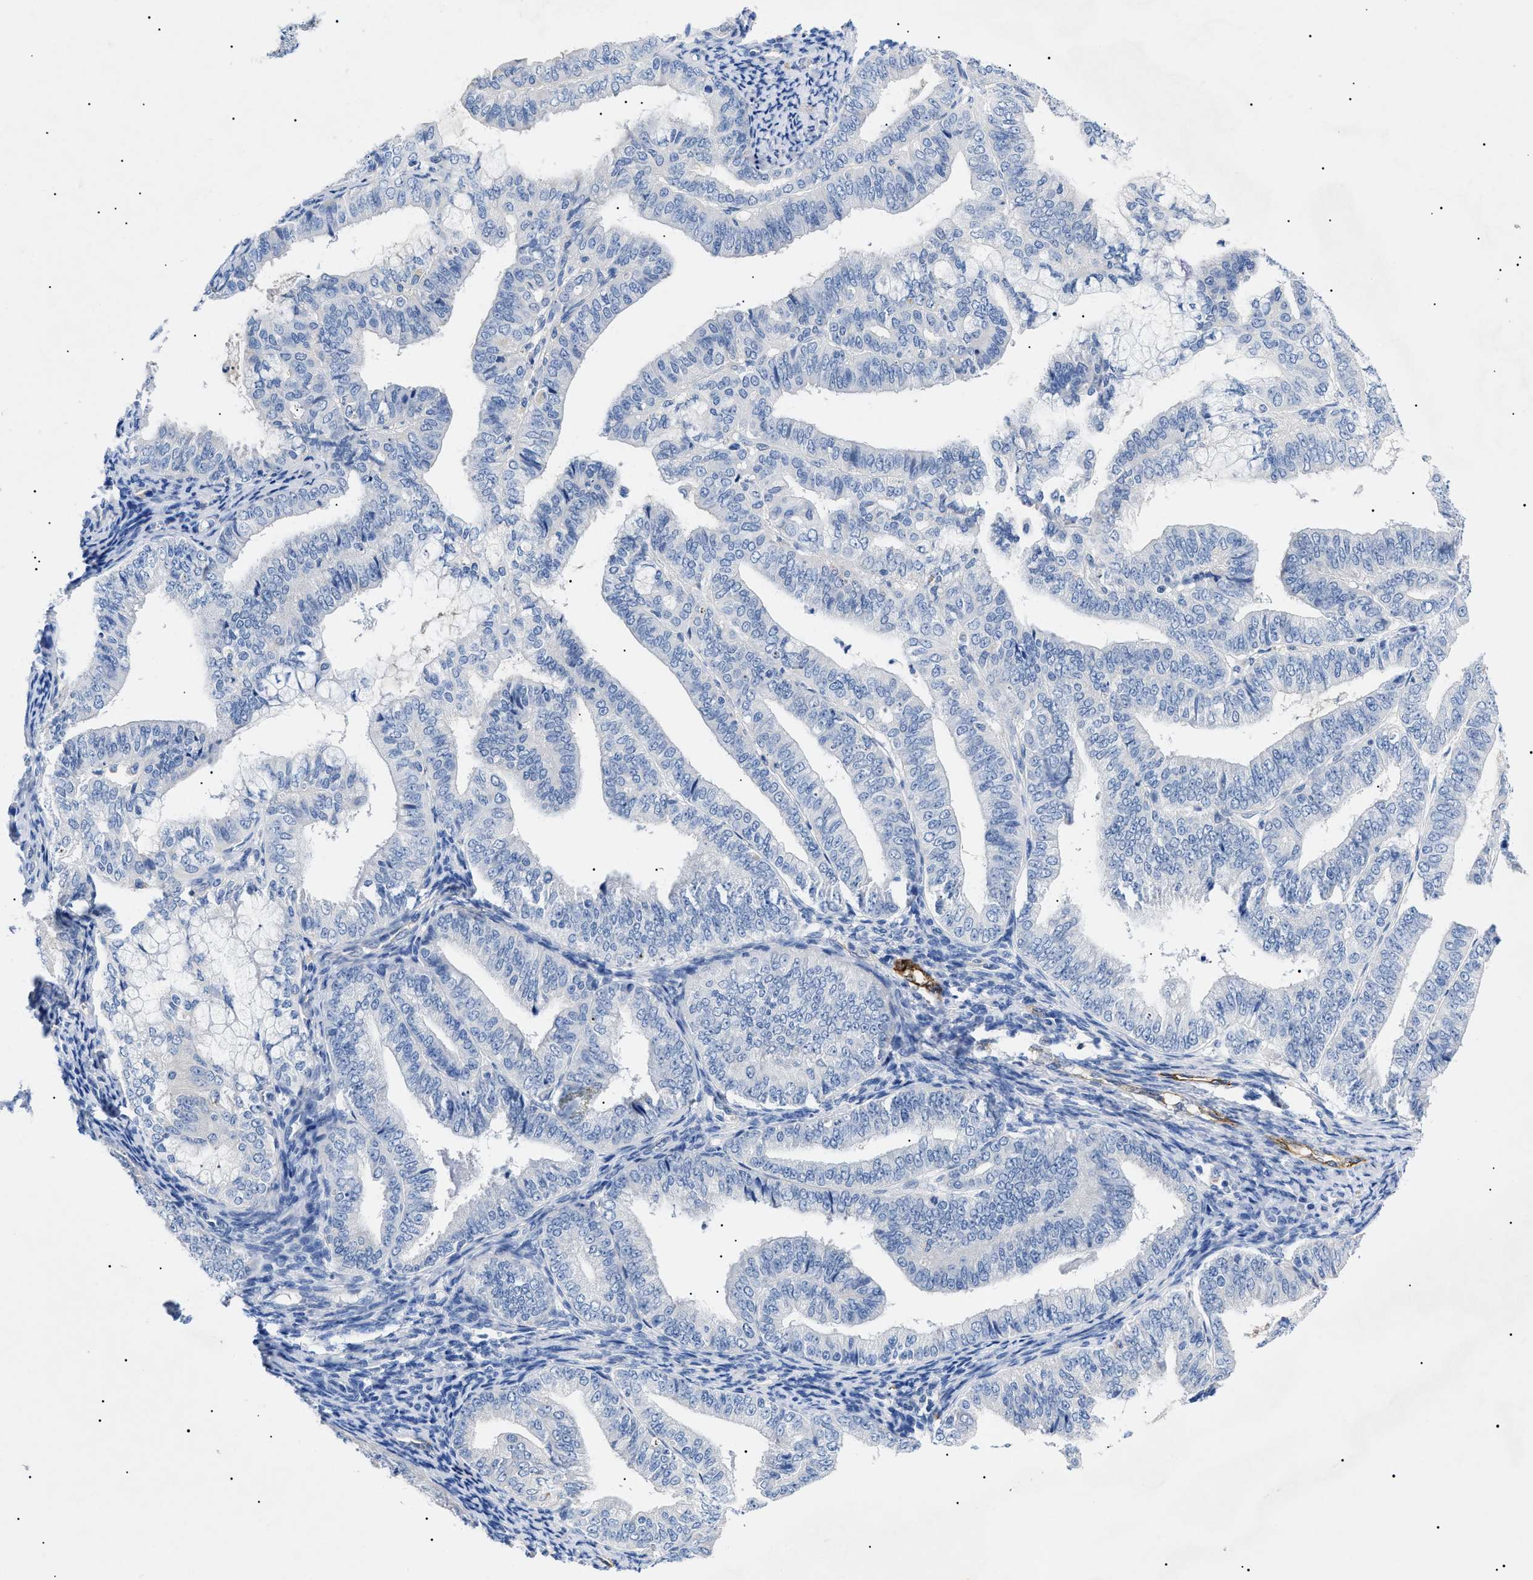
{"staining": {"intensity": "negative", "quantity": "none", "location": "none"}, "tissue": "endometrial cancer", "cell_type": "Tumor cells", "image_type": "cancer", "snomed": [{"axis": "morphology", "description": "Adenocarcinoma, NOS"}, {"axis": "topography", "description": "Endometrium"}], "caption": "The micrograph demonstrates no significant expression in tumor cells of adenocarcinoma (endometrial).", "gene": "ACKR1", "patient": {"sex": "female", "age": 63}}